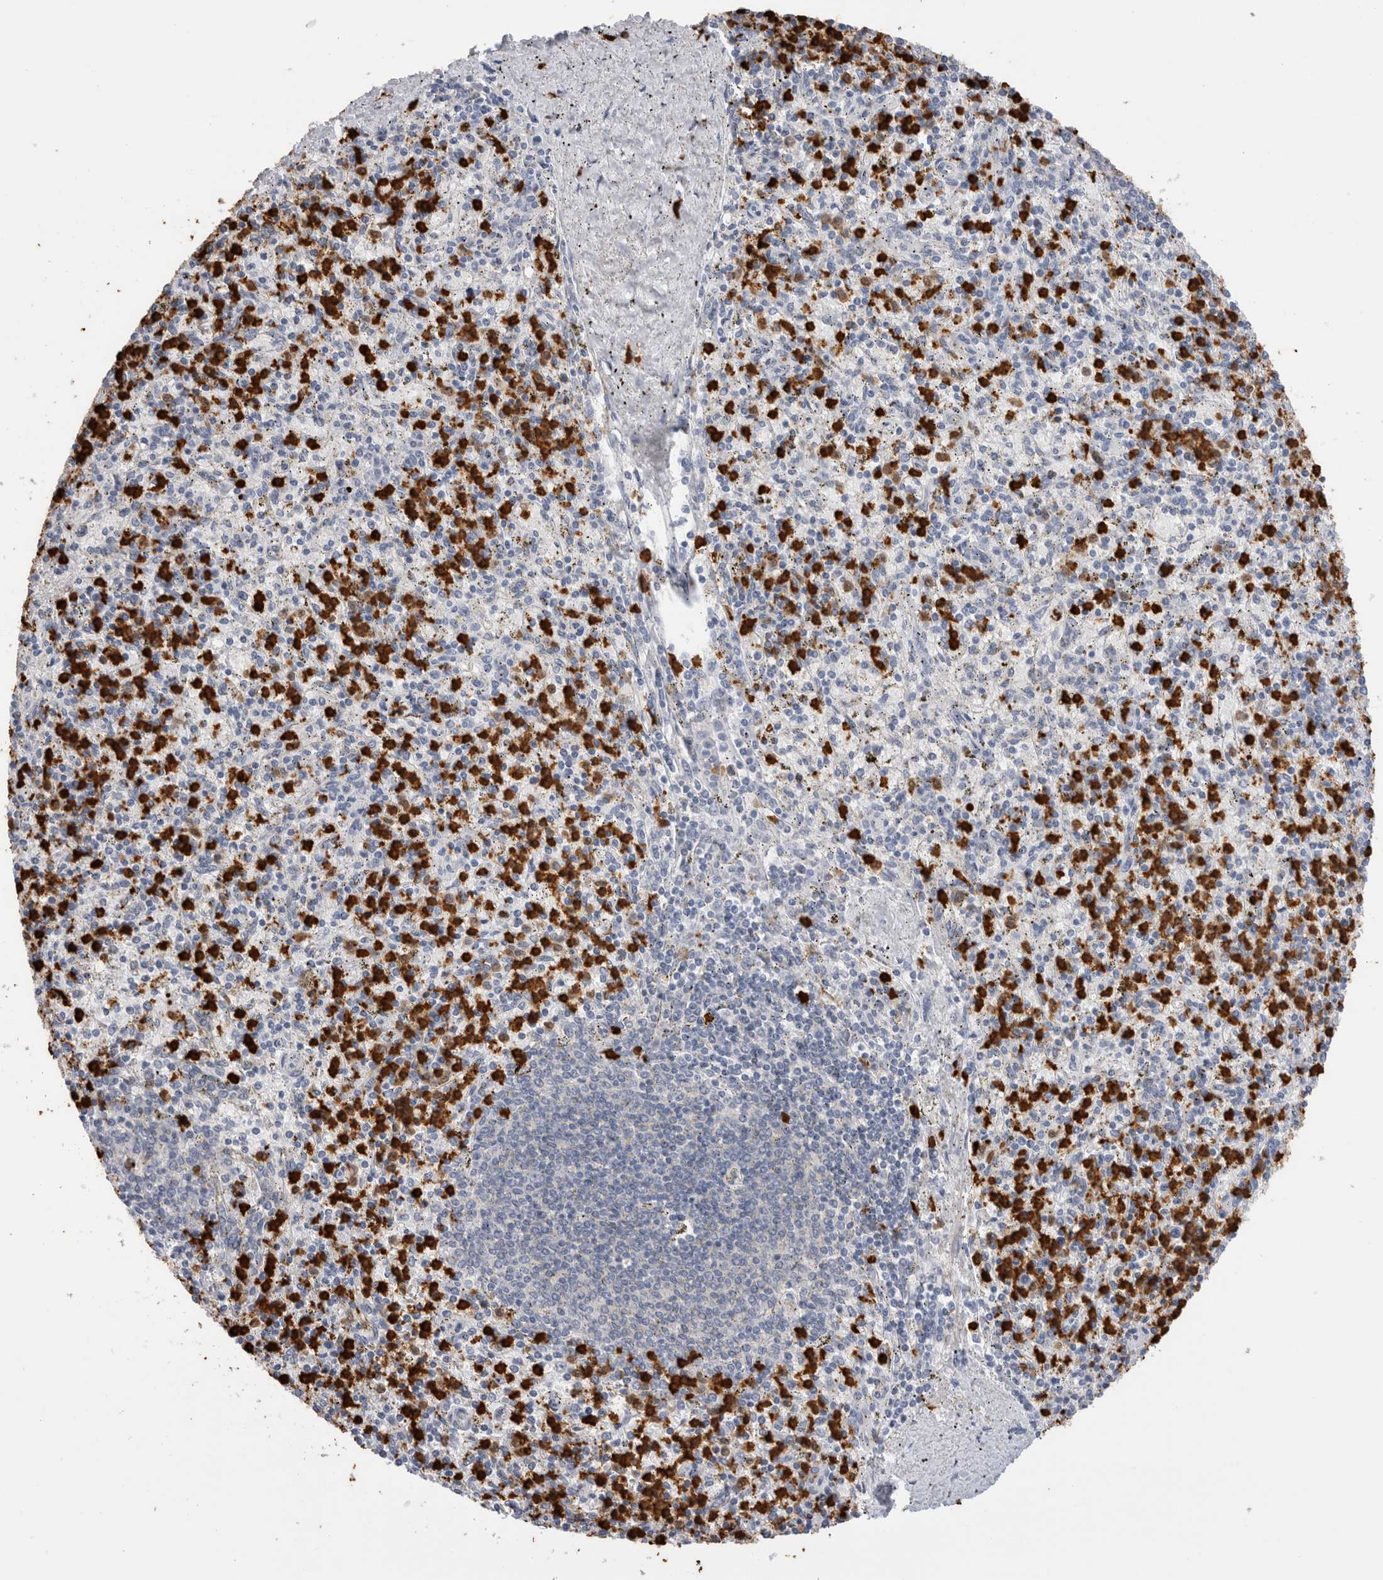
{"staining": {"intensity": "strong", "quantity": "25%-75%", "location": "cytoplasmic/membranous,nuclear"}, "tissue": "spleen", "cell_type": "Cells in red pulp", "image_type": "normal", "snomed": [{"axis": "morphology", "description": "Normal tissue, NOS"}, {"axis": "topography", "description": "Spleen"}], "caption": "Protein expression analysis of unremarkable human spleen reveals strong cytoplasmic/membranous,nuclear expression in about 25%-75% of cells in red pulp. (brown staining indicates protein expression, while blue staining denotes nuclei).", "gene": "S100A8", "patient": {"sex": "male", "age": 72}}